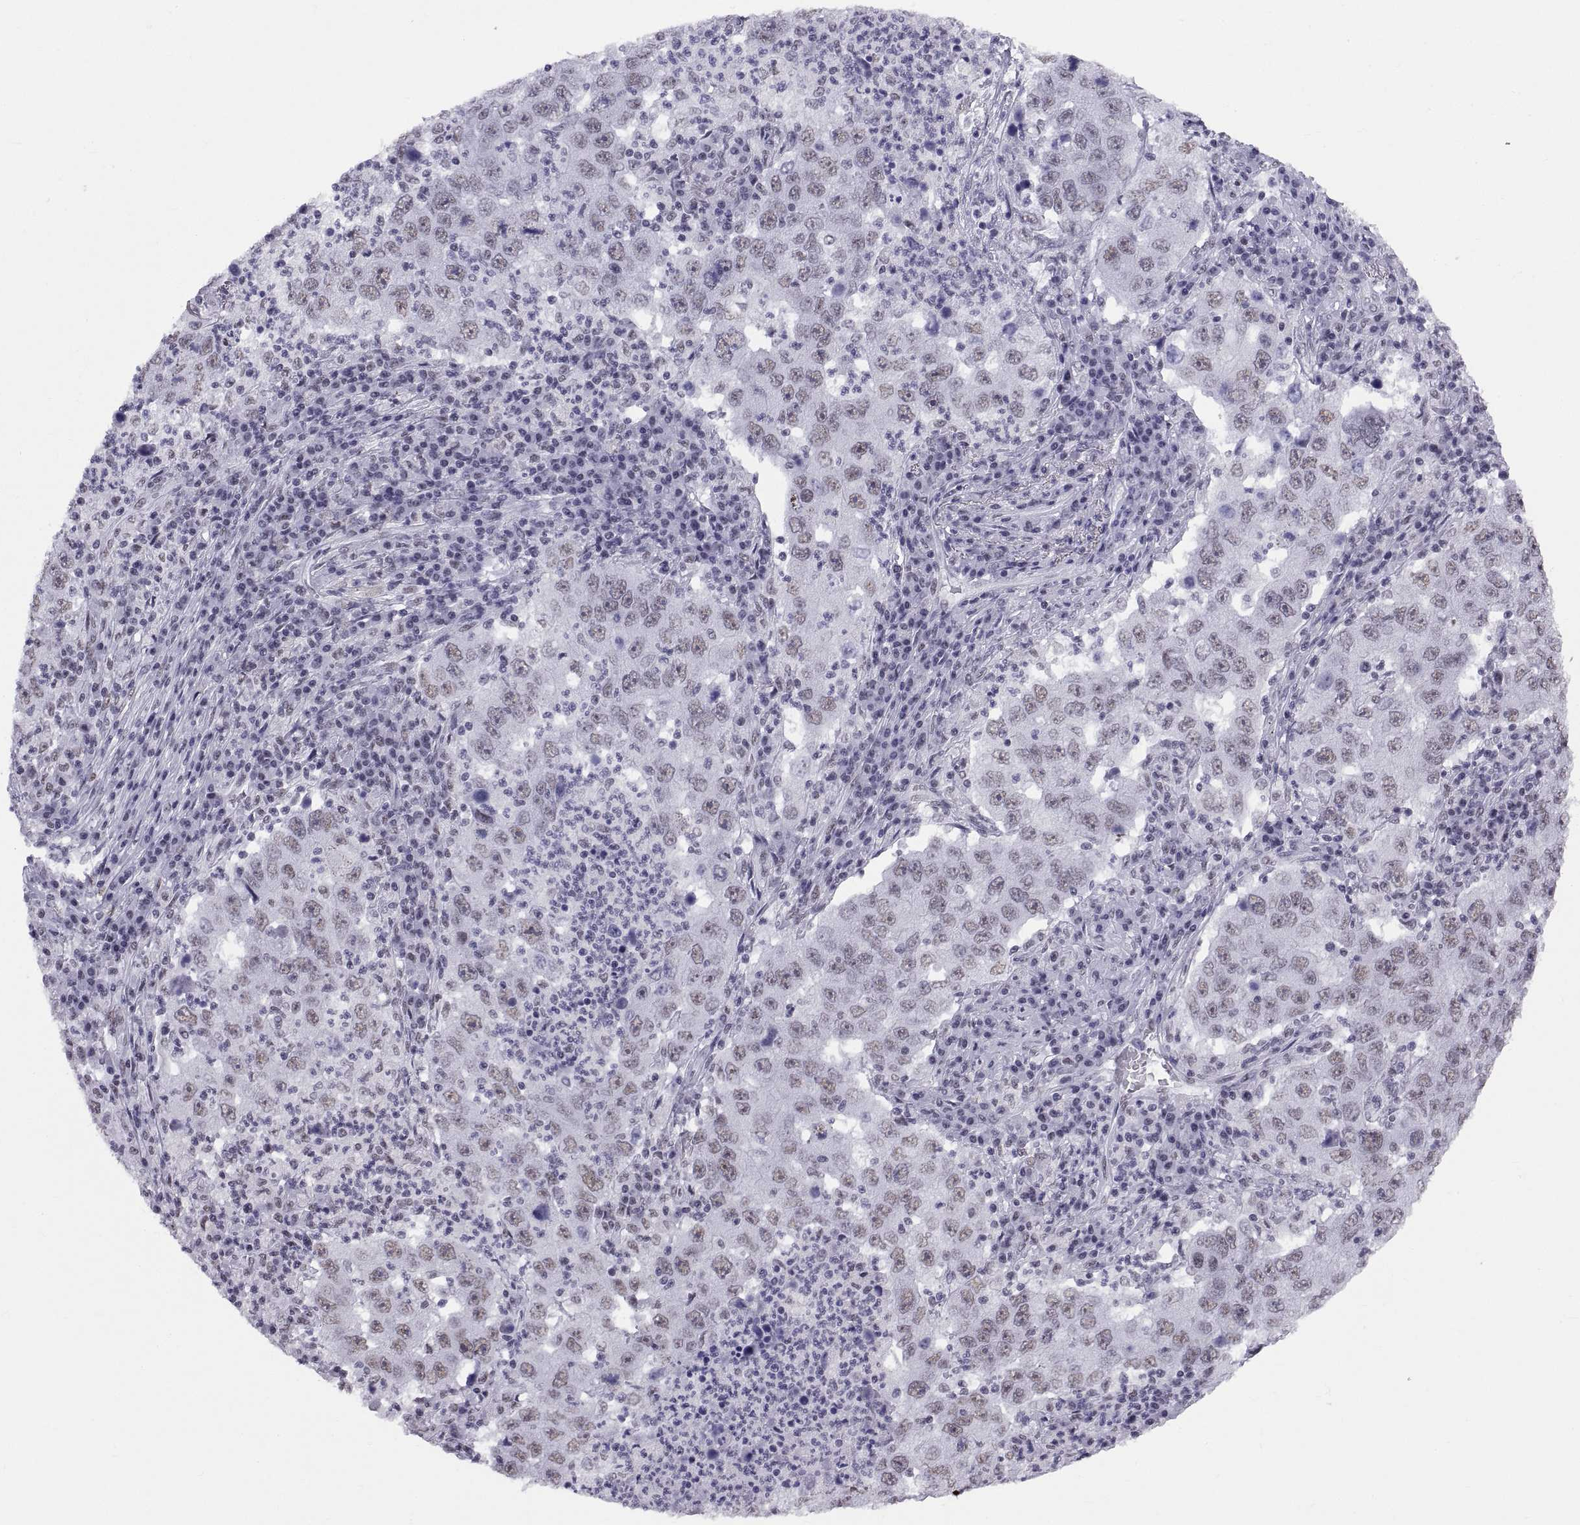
{"staining": {"intensity": "weak", "quantity": "25%-75%", "location": "nuclear"}, "tissue": "lung cancer", "cell_type": "Tumor cells", "image_type": "cancer", "snomed": [{"axis": "morphology", "description": "Adenocarcinoma, NOS"}, {"axis": "topography", "description": "Lung"}], "caption": "Lung cancer stained with a protein marker demonstrates weak staining in tumor cells.", "gene": "NEUROD6", "patient": {"sex": "male", "age": 73}}